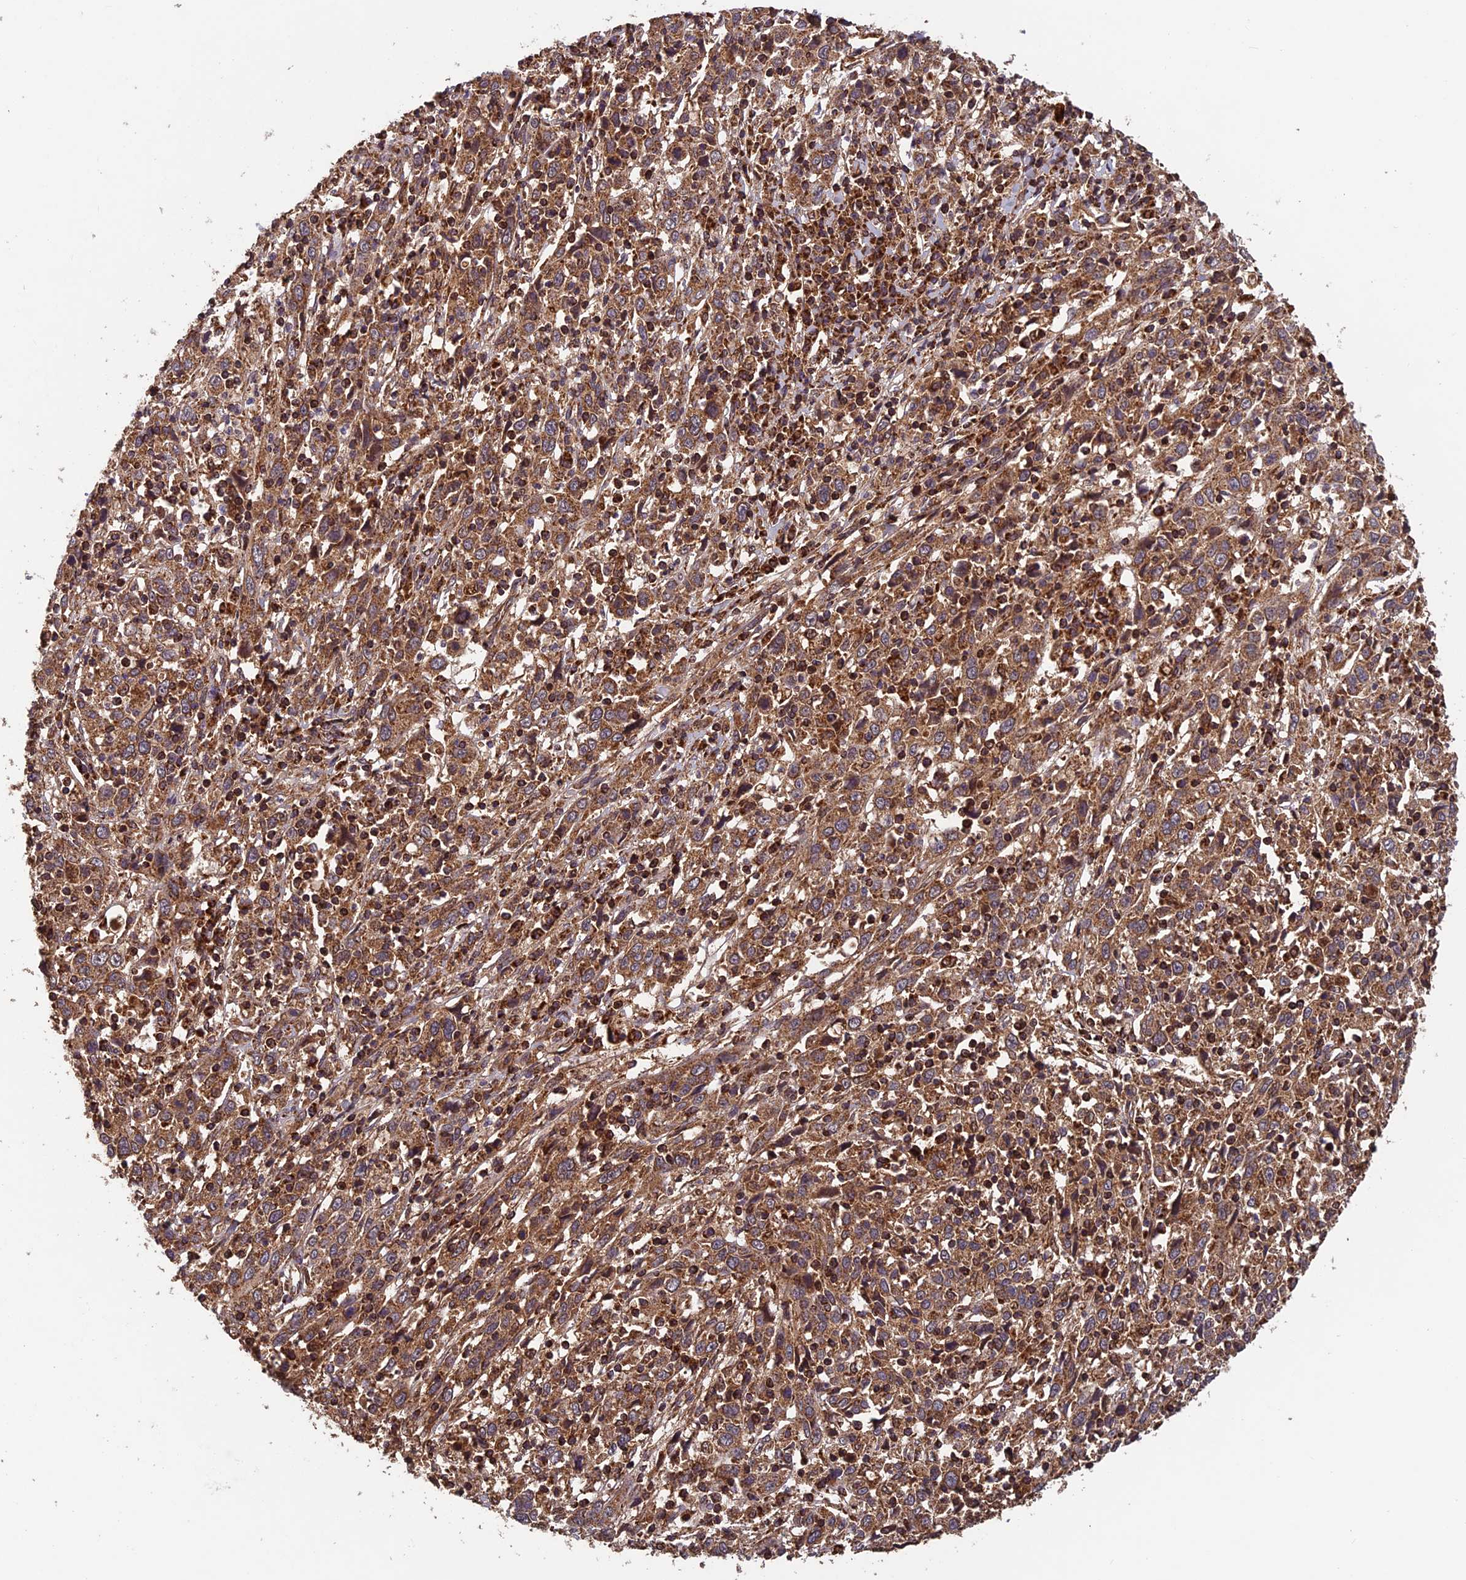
{"staining": {"intensity": "strong", "quantity": ">75%", "location": "cytoplasmic/membranous"}, "tissue": "cervical cancer", "cell_type": "Tumor cells", "image_type": "cancer", "snomed": [{"axis": "morphology", "description": "Squamous cell carcinoma, NOS"}, {"axis": "topography", "description": "Cervix"}], "caption": "Protein analysis of cervical squamous cell carcinoma tissue exhibits strong cytoplasmic/membranous staining in about >75% of tumor cells. (brown staining indicates protein expression, while blue staining denotes nuclei).", "gene": "CCDC15", "patient": {"sex": "female", "age": 46}}